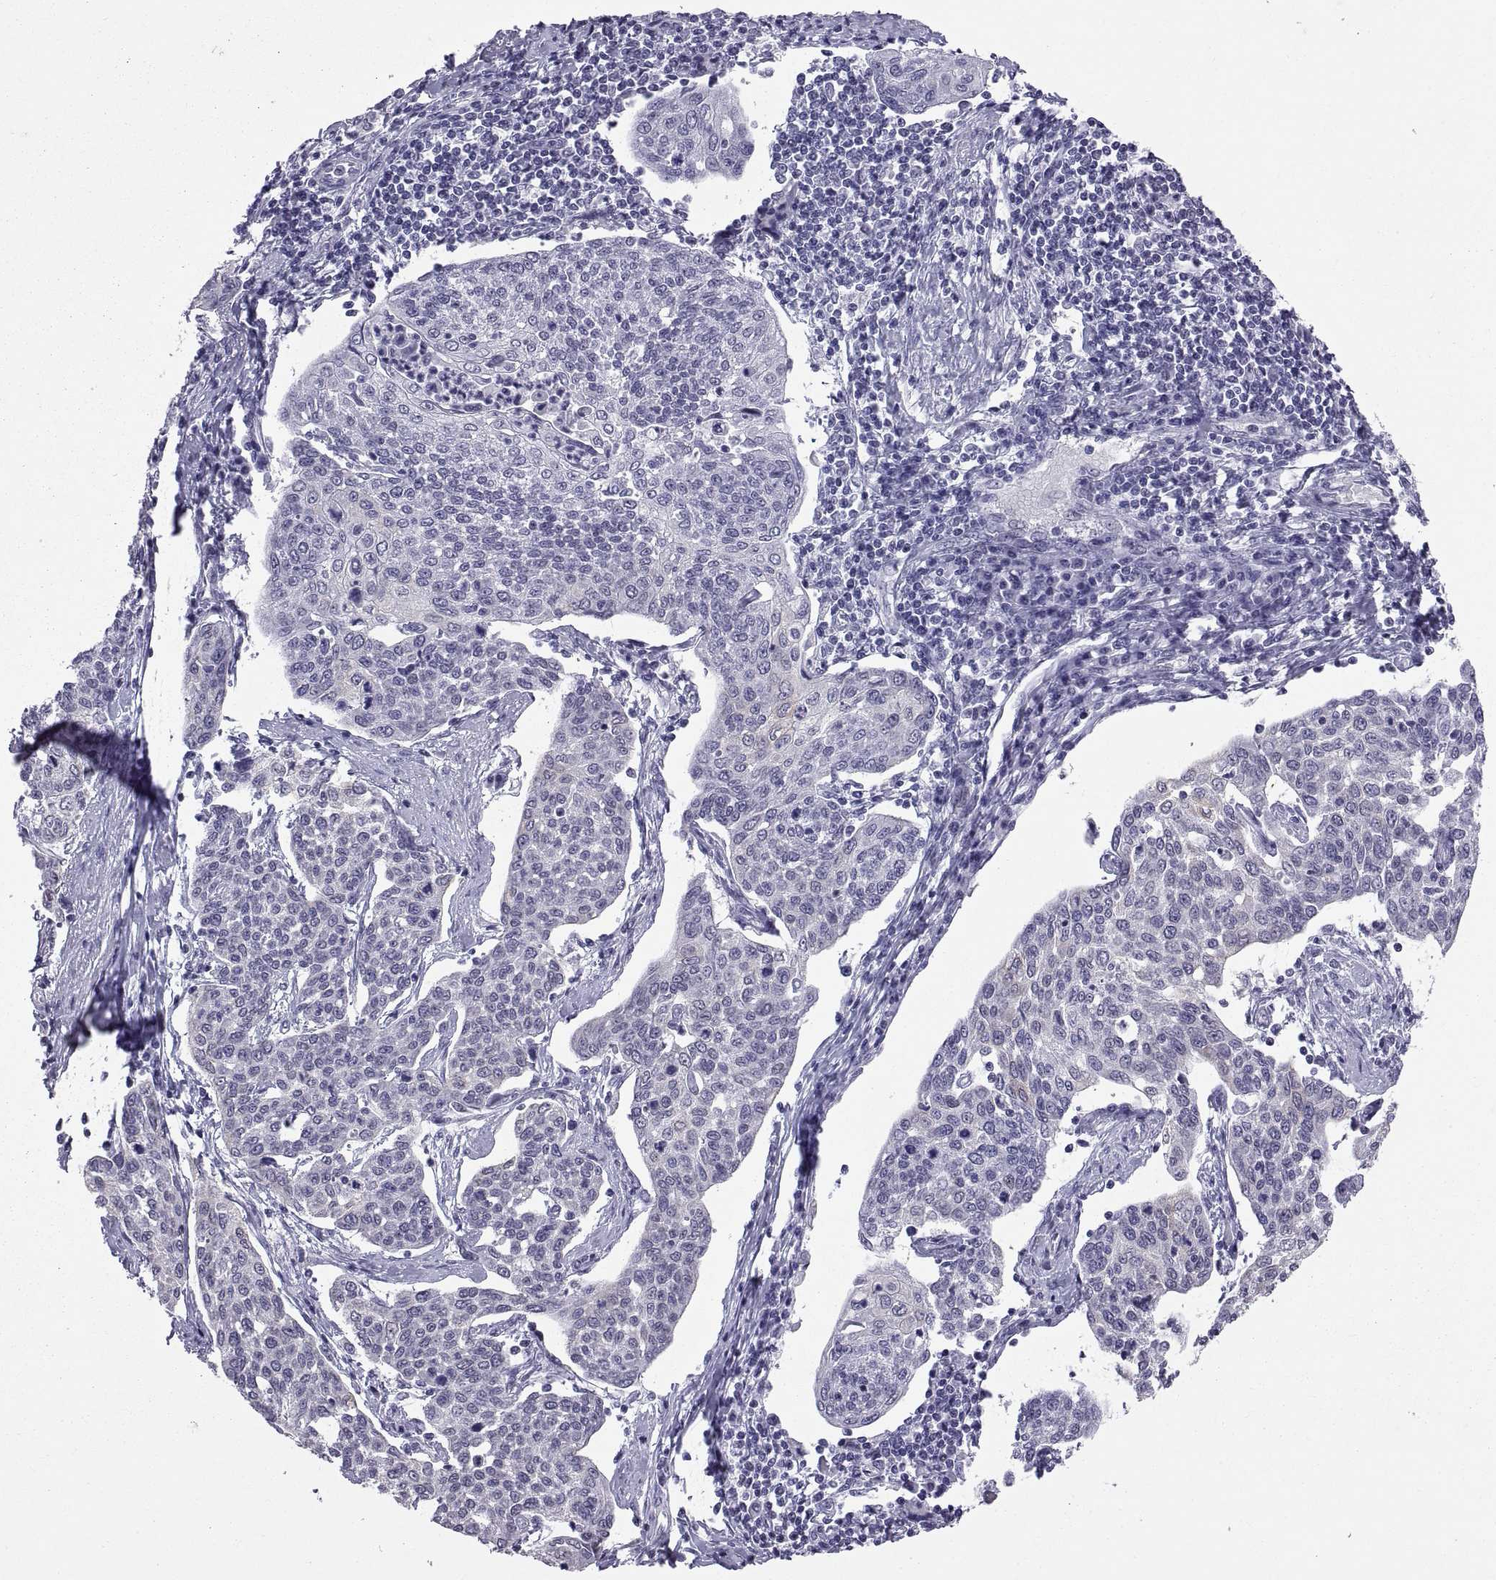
{"staining": {"intensity": "negative", "quantity": "none", "location": "none"}, "tissue": "cervical cancer", "cell_type": "Tumor cells", "image_type": "cancer", "snomed": [{"axis": "morphology", "description": "Squamous cell carcinoma, NOS"}, {"axis": "topography", "description": "Cervix"}], "caption": "This micrograph is of cervical squamous cell carcinoma stained with immunohistochemistry (IHC) to label a protein in brown with the nuclei are counter-stained blue. There is no positivity in tumor cells.", "gene": "KRT77", "patient": {"sex": "female", "age": 34}}